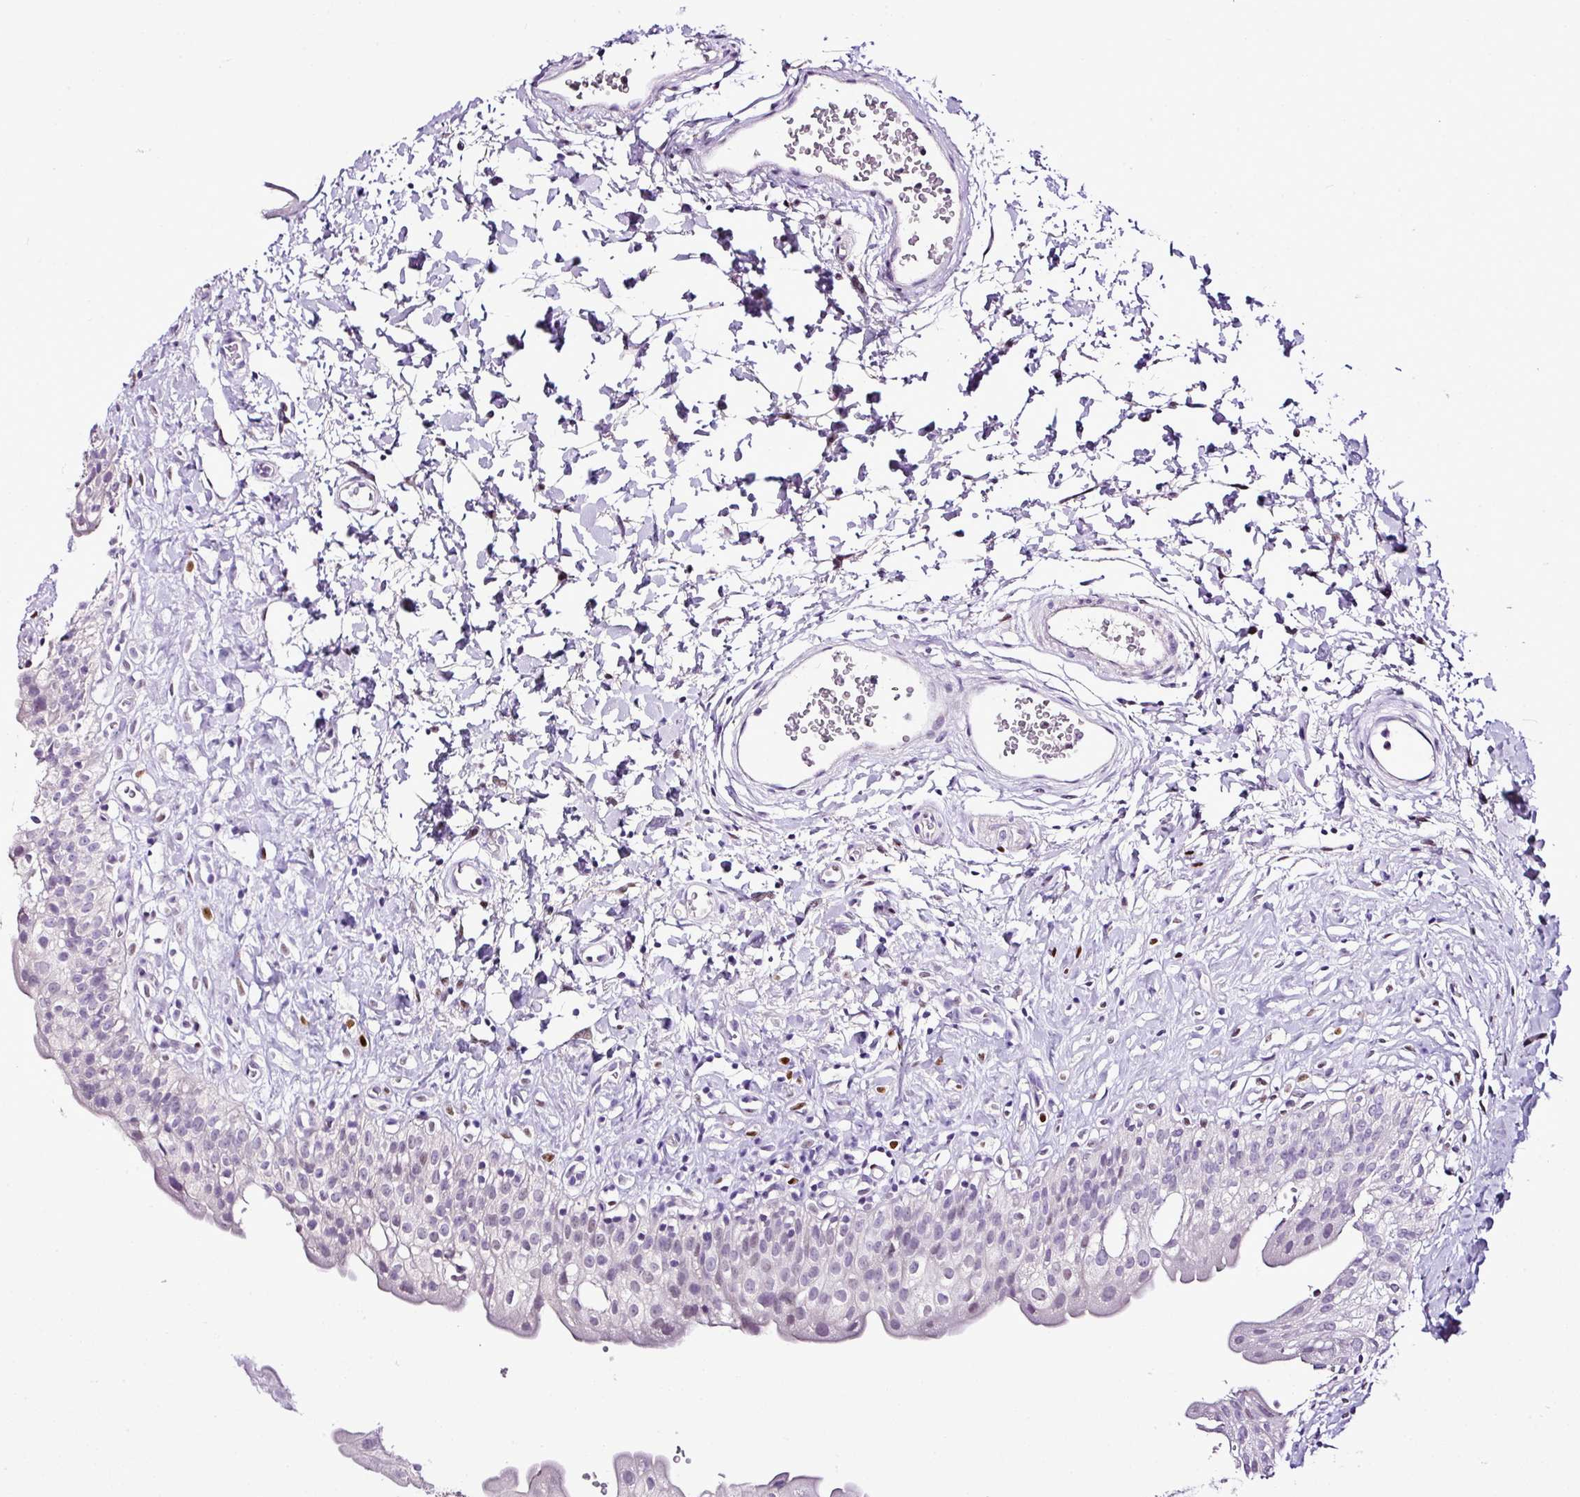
{"staining": {"intensity": "negative", "quantity": "none", "location": "none"}, "tissue": "urinary bladder", "cell_type": "Urothelial cells", "image_type": "normal", "snomed": [{"axis": "morphology", "description": "Normal tissue, NOS"}, {"axis": "topography", "description": "Urinary bladder"}], "caption": "This image is of benign urinary bladder stained with immunohistochemistry (IHC) to label a protein in brown with the nuclei are counter-stained blue. There is no expression in urothelial cells.", "gene": "ESR1", "patient": {"sex": "male", "age": 51}}